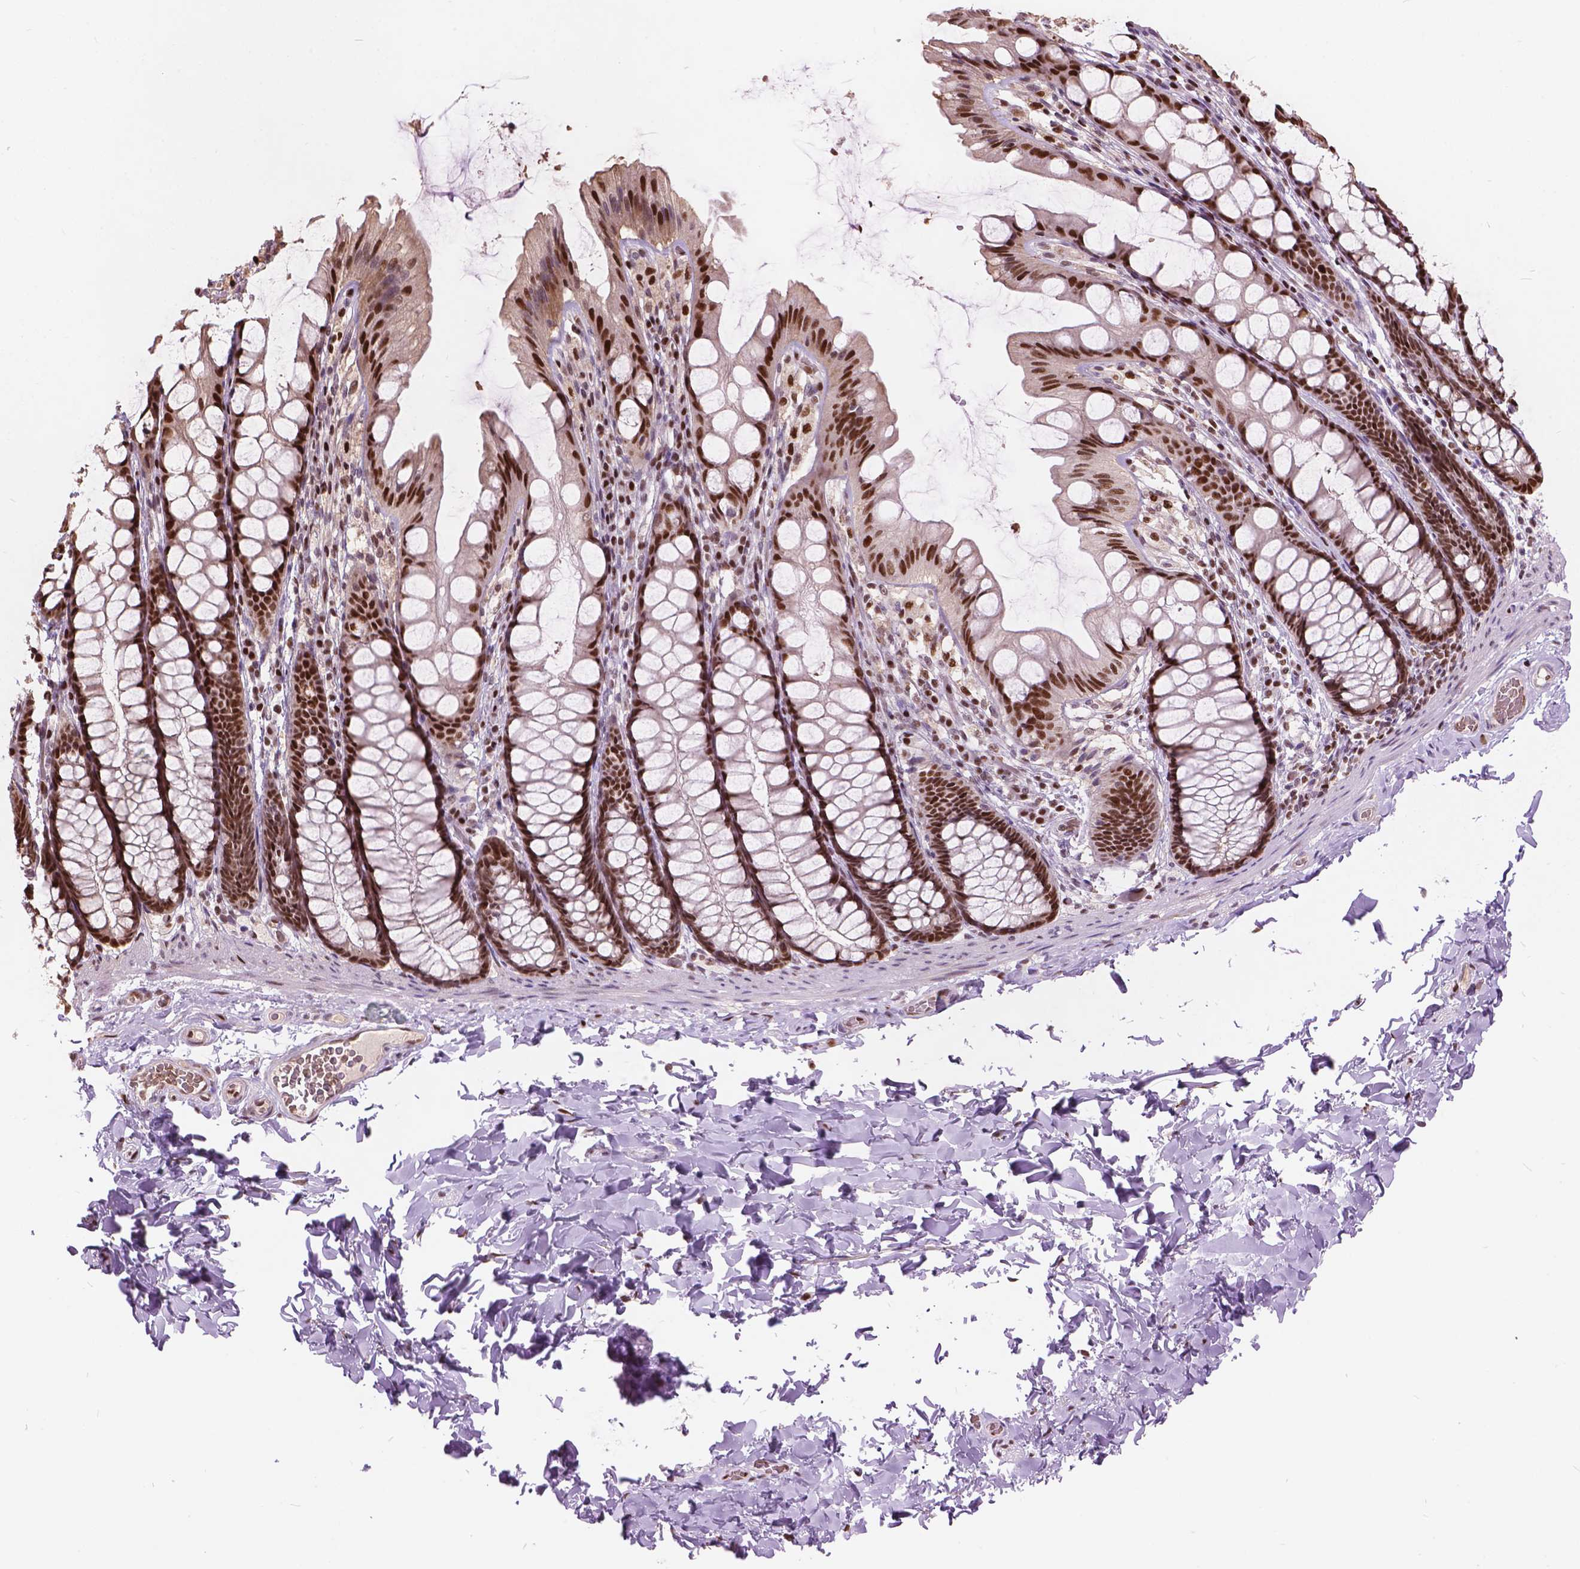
{"staining": {"intensity": "moderate", "quantity": ">75%", "location": "nuclear"}, "tissue": "colon", "cell_type": "Endothelial cells", "image_type": "normal", "snomed": [{"axis": "morphology", "description": "Normal tissue, NOS"}, {"axis": "topography", "description": "Colon"}], "caption": "Colon stained with a brown dye exhibits moderate nuclear positive positivity in approximately >75% of endothelial cells.", "gene": "ANP32A", "patient": {"sex": "male", "age": 47}}